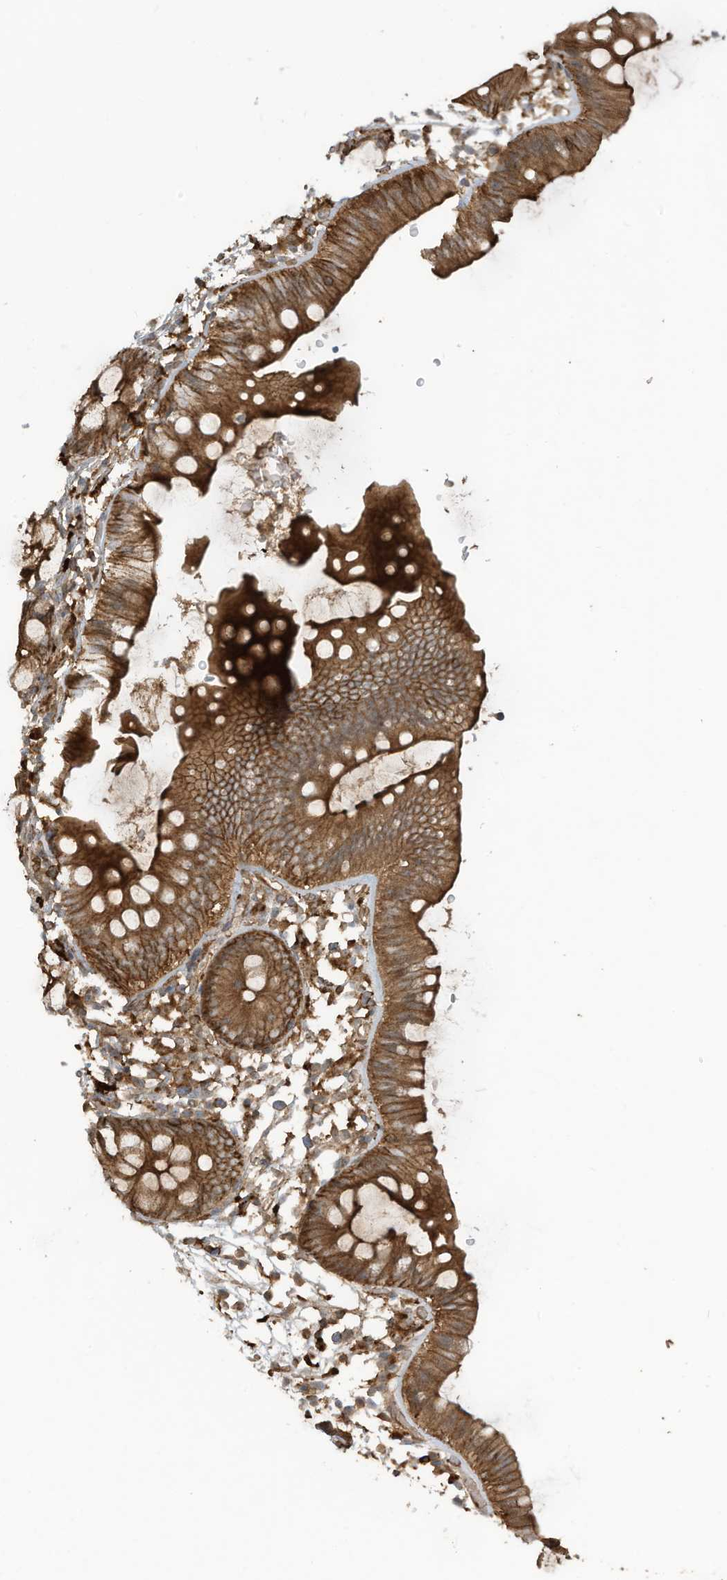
{"staining": {"intensity": "strong", "quantity": ">75%", "location": "cytoplasmic/membranous"}, "tissue": "colon", "cell_type": "Endothelial cells", "image_type": "normal", "snomed": [{"axis": "morphology", "description": "Normal tissue, NOS"}, {"axis": "topography", "description": "Colon"}], "caption": "An image of colon stained for a protein demonstrates strong cytoplasmic/membranous brown staining in endothelial cells. The protein is stained brown, and the nuclei are stained in blue (DAB IHC with brightfield microscopy, high magnification).", "gene": "DDIT4", "patient": {"sex": "male", "age": 56}}